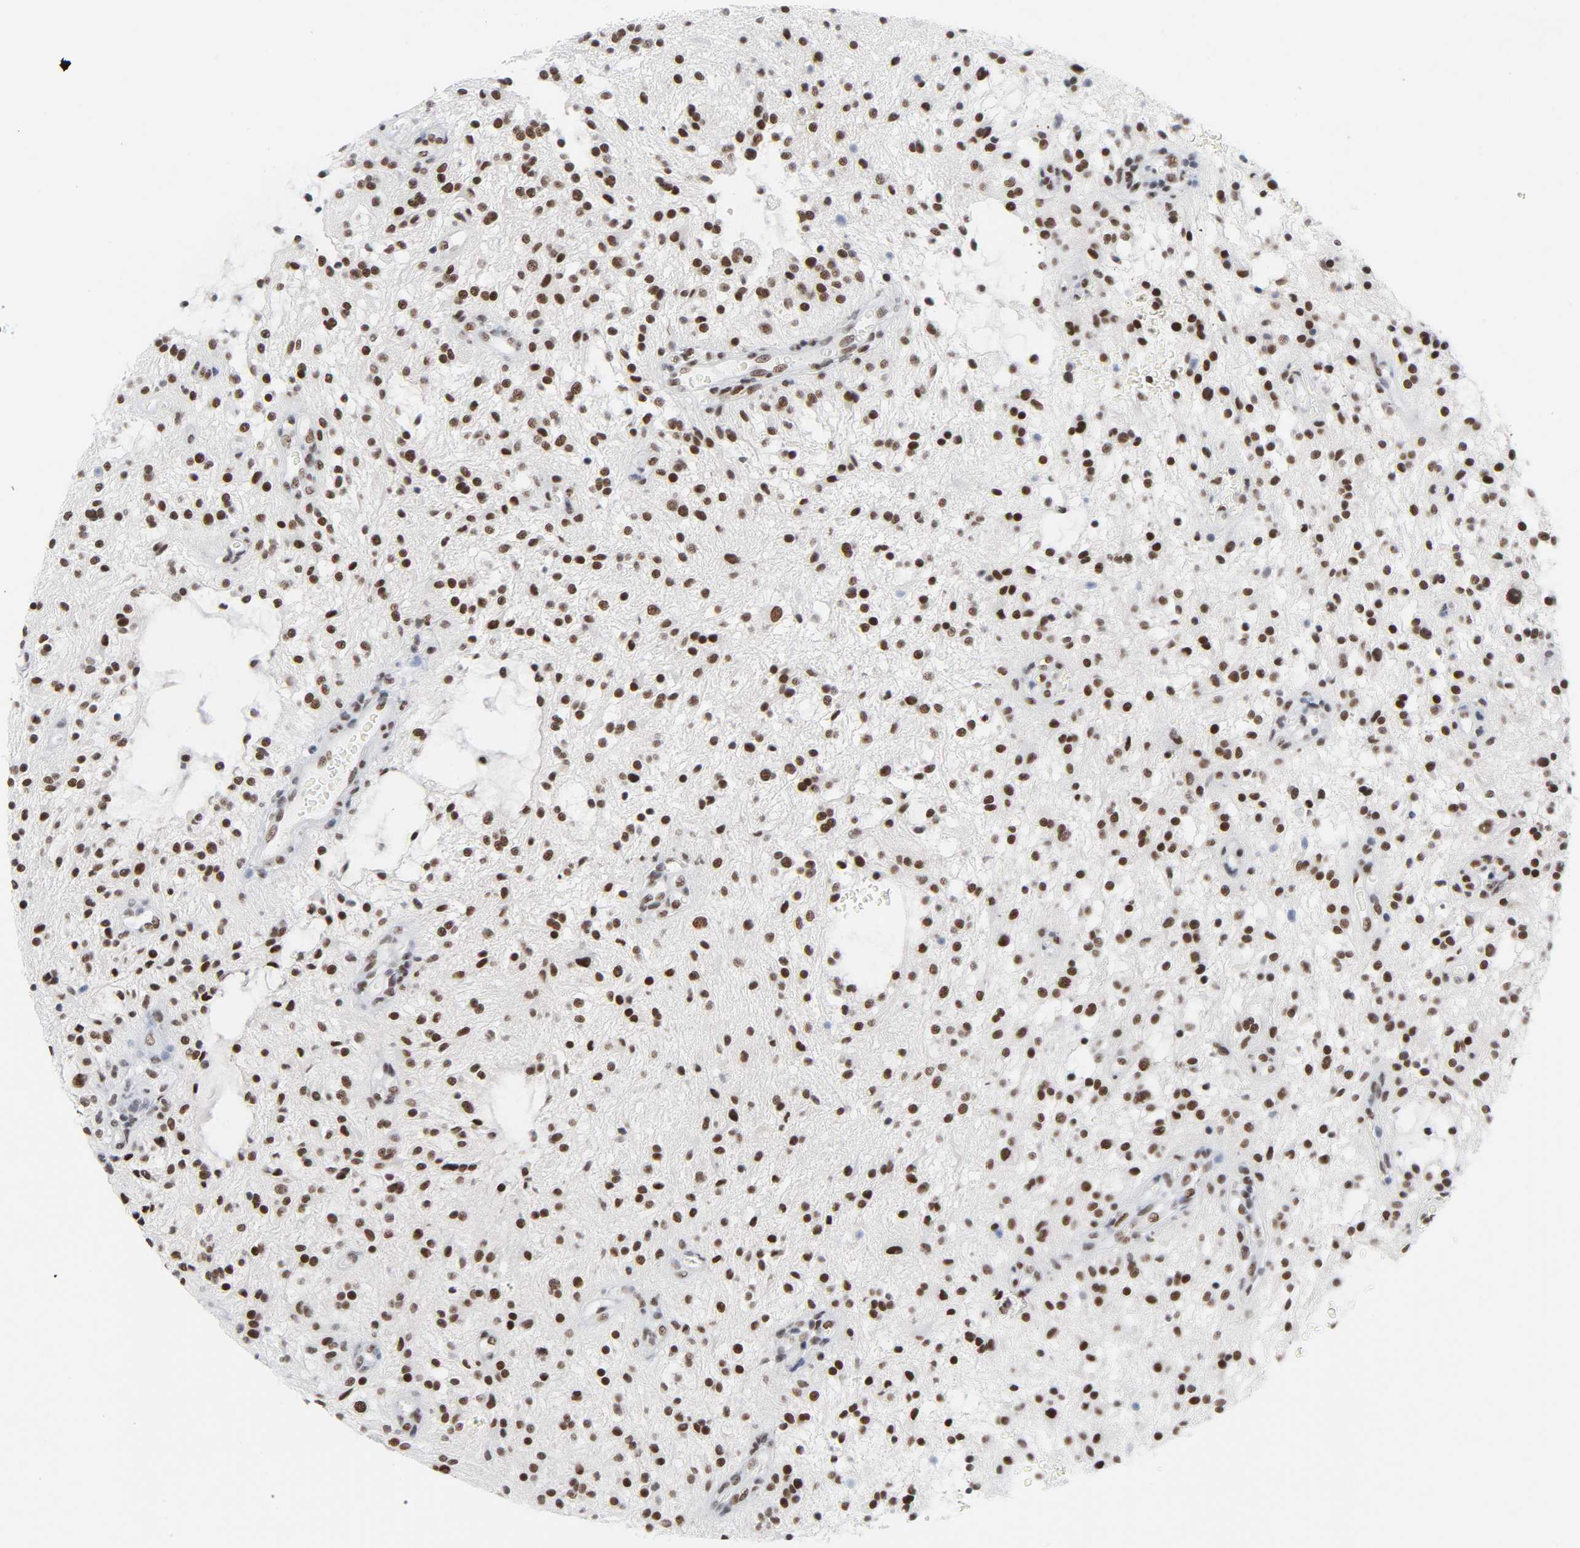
{"staining": {"intensity": "strong", "quantity": ">75%", "location": "nuclear"}, "tissue": "glioma", "cell_type": "Tumor cells", "image_type": "cancer", "snomed": [{"axis": "morphology", "description": "Glioma, malignant, NOS"}, {"axis": "topography", "description": "Cerebellum"}], "caption": "Malignant glioma stained for a protein shows strong nuclear positivity in tumor cells. (Brightfield microscopy of DAB IHC at high magnification).", "gene": "CSTF2", "patient": {"sex": "female", "age": 10}}